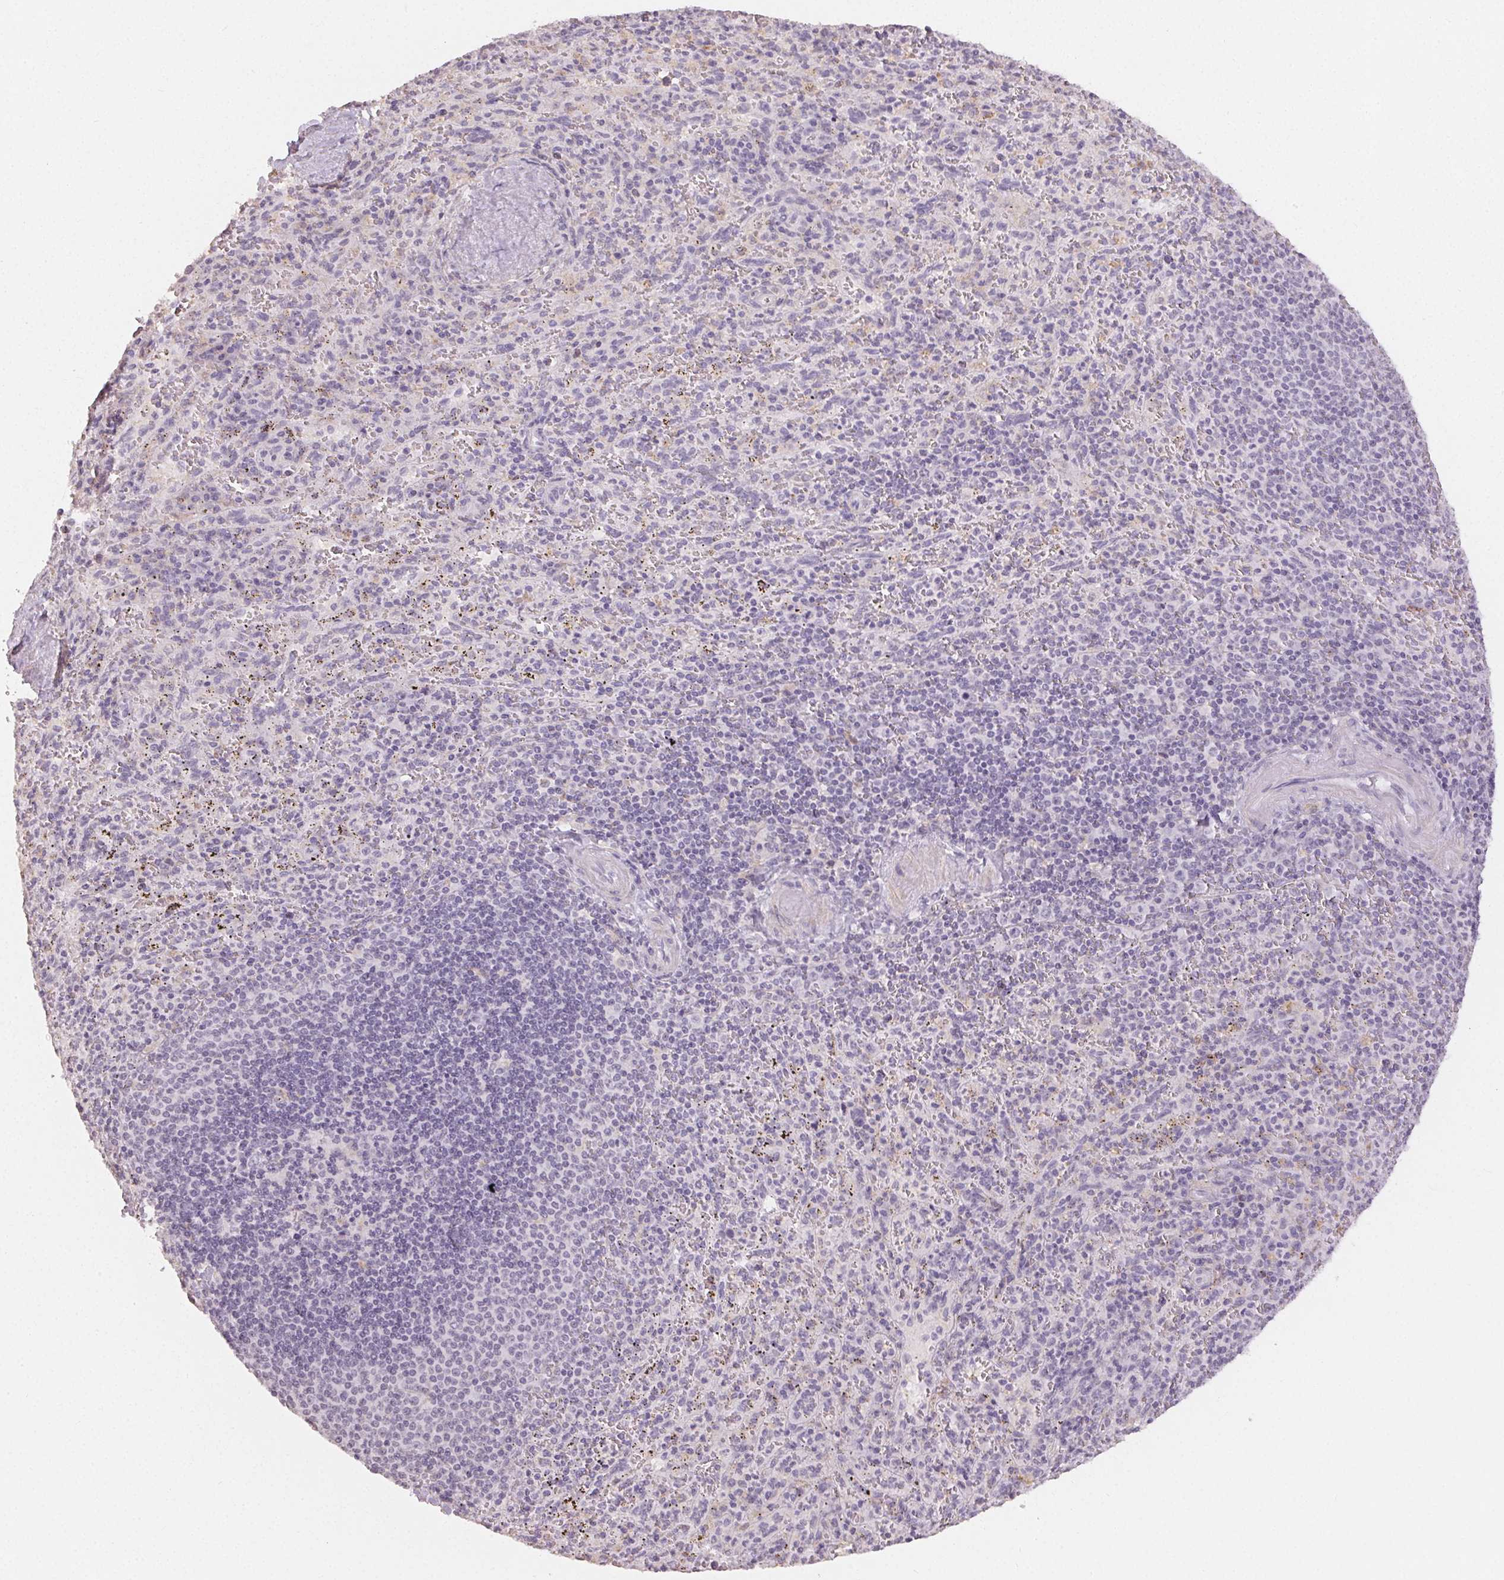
{"staining": {"intensity": "negative", "quantity": "none", "location": "none"}, "tissue": "spleen", "cell_type": "Cells in red pulp", "image_type": "normal", "snomed": [{"axis": "morphology", "description": "Normal tissue, NOS"}, {"axis": "topography", "description": "Spleen"}], "caption": "This is an immunohistochemistry photomicrograph of normal human spleen. There is no staining in cells in red pulp.", "gene": "TMEM174", "patient": {"sex": "male", "age": 57}}